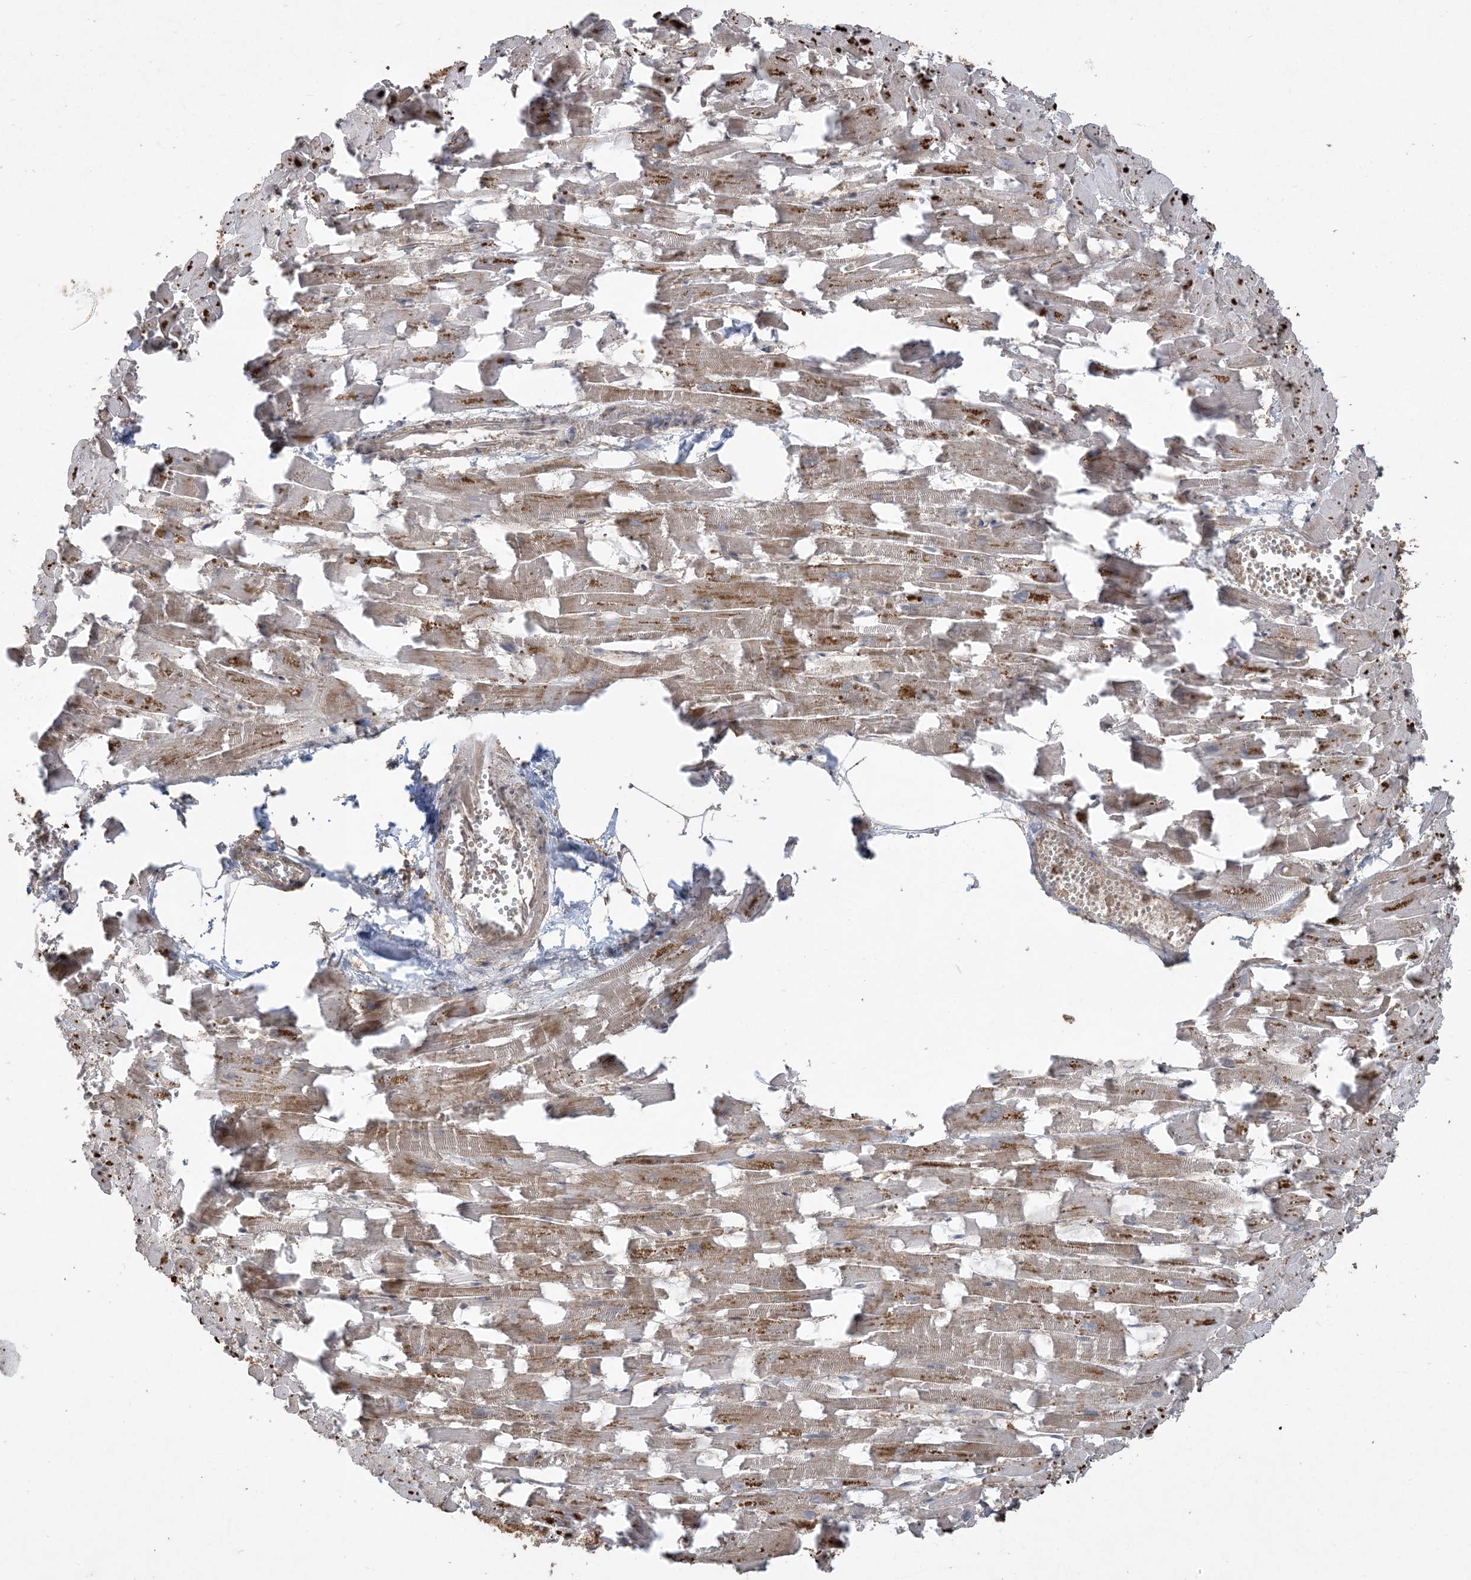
{"staining": {"intensity": "moderate", "quantity": ">75%", "location": "cytoplasmic/membranous"}, "tissue": "heart muscle", "cell_type": "Cardiomyocytes", "image_type": "normal", "snomed": [{"axis": "morphology", "description": "Normal tissue, NOS"}, {"axis": "topography", "description": "Heart"}], "caption": "Heart muscle stained with a brown dye displays moderate cytoplasmic/membranous positive positivity in approximately >75% of cardiomyocytes.", "gene": "EFCAB8", "patient": {"sex": "female", "age": 64}}